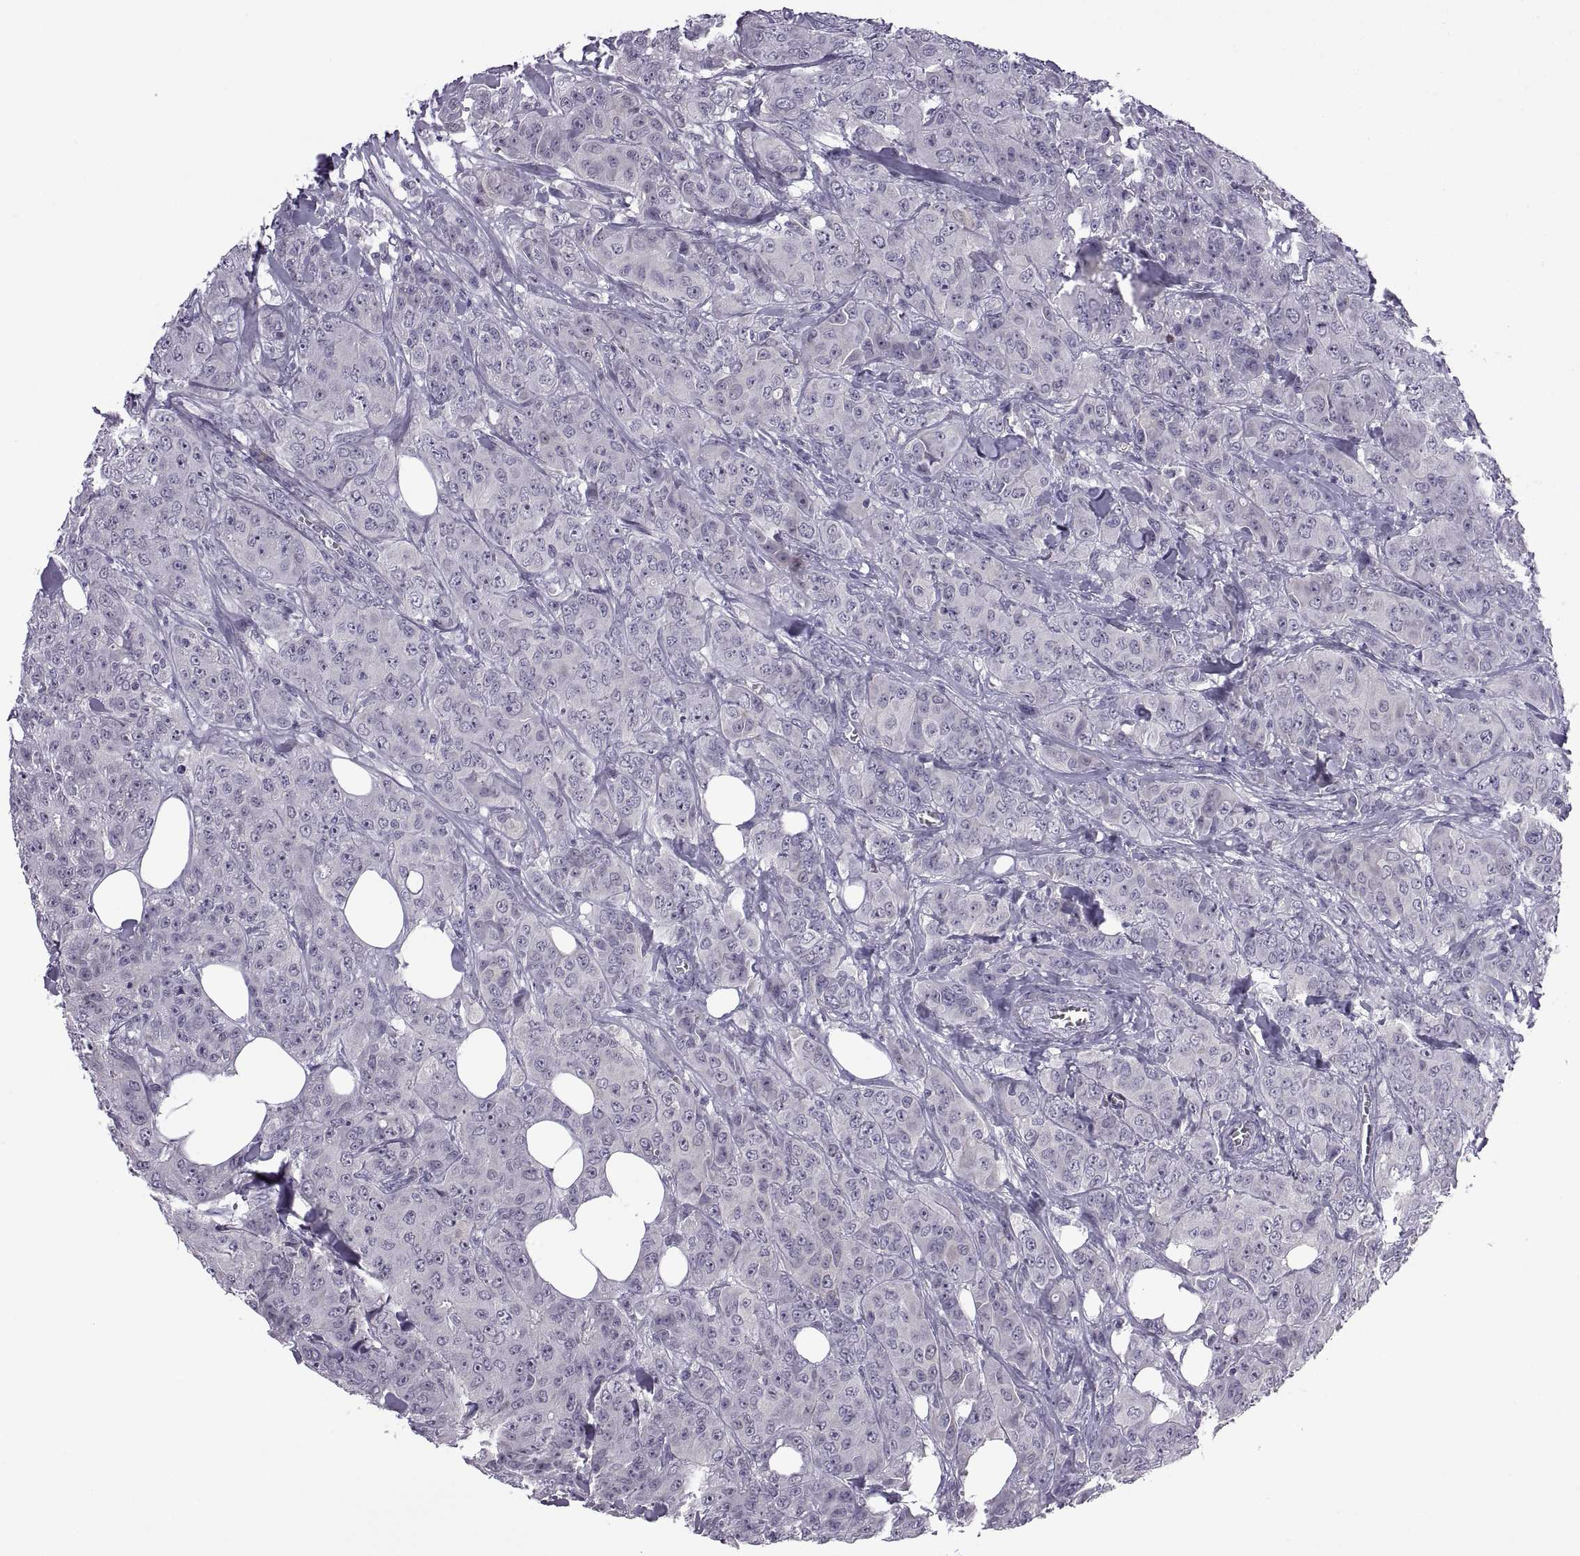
{"staining": {"intensity": "negative", "quantity": "none", "location": "none"}, "tissue": "breast cancer", "cell_type": "Tumor cells", "image_type": "cancer", "snomed": [{"axis": "morphology", "description": "Duct carcinoma"}, {"axis": "topography", "description": "Breast"}], "caption": "Immunohistochemistry (IHC) of human invasive ductal carcinoma (breast) displays no positivity in tumor cells. (Immunohistochemistry (IHC), brightfield microscopy, high magnification).", "gene": "MEIOC", "patient": {"sex": "female", "age": 43}}